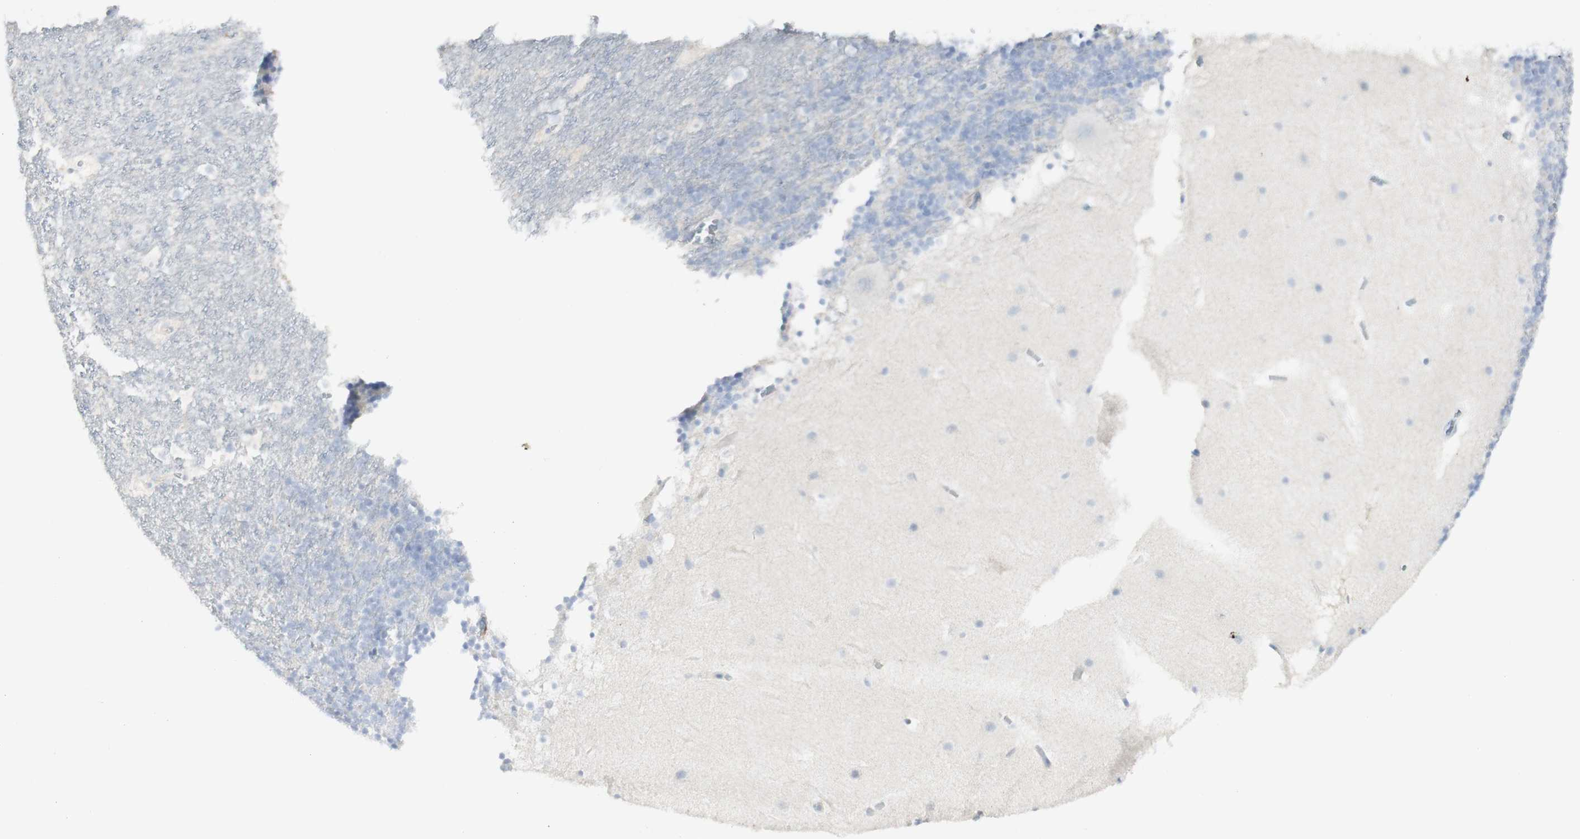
{"staining": {"intensity": "negative", "quantity": "none", "location": "none"}, "tissue": "cerebellum", "cell_type": "Cells in granular layer", "image_type": "normal", "snomed": [{"axis": "morphology", "description": "Normal tissue, NOS"}, {"axis": "topography", "description": "Cerebellum"}], "caption": "The photomicrograph exhibits no significant staining in cells in granular layer of cerebellum.", "gene": "CD207", "patient": {"sex": "male", "age": 45}}